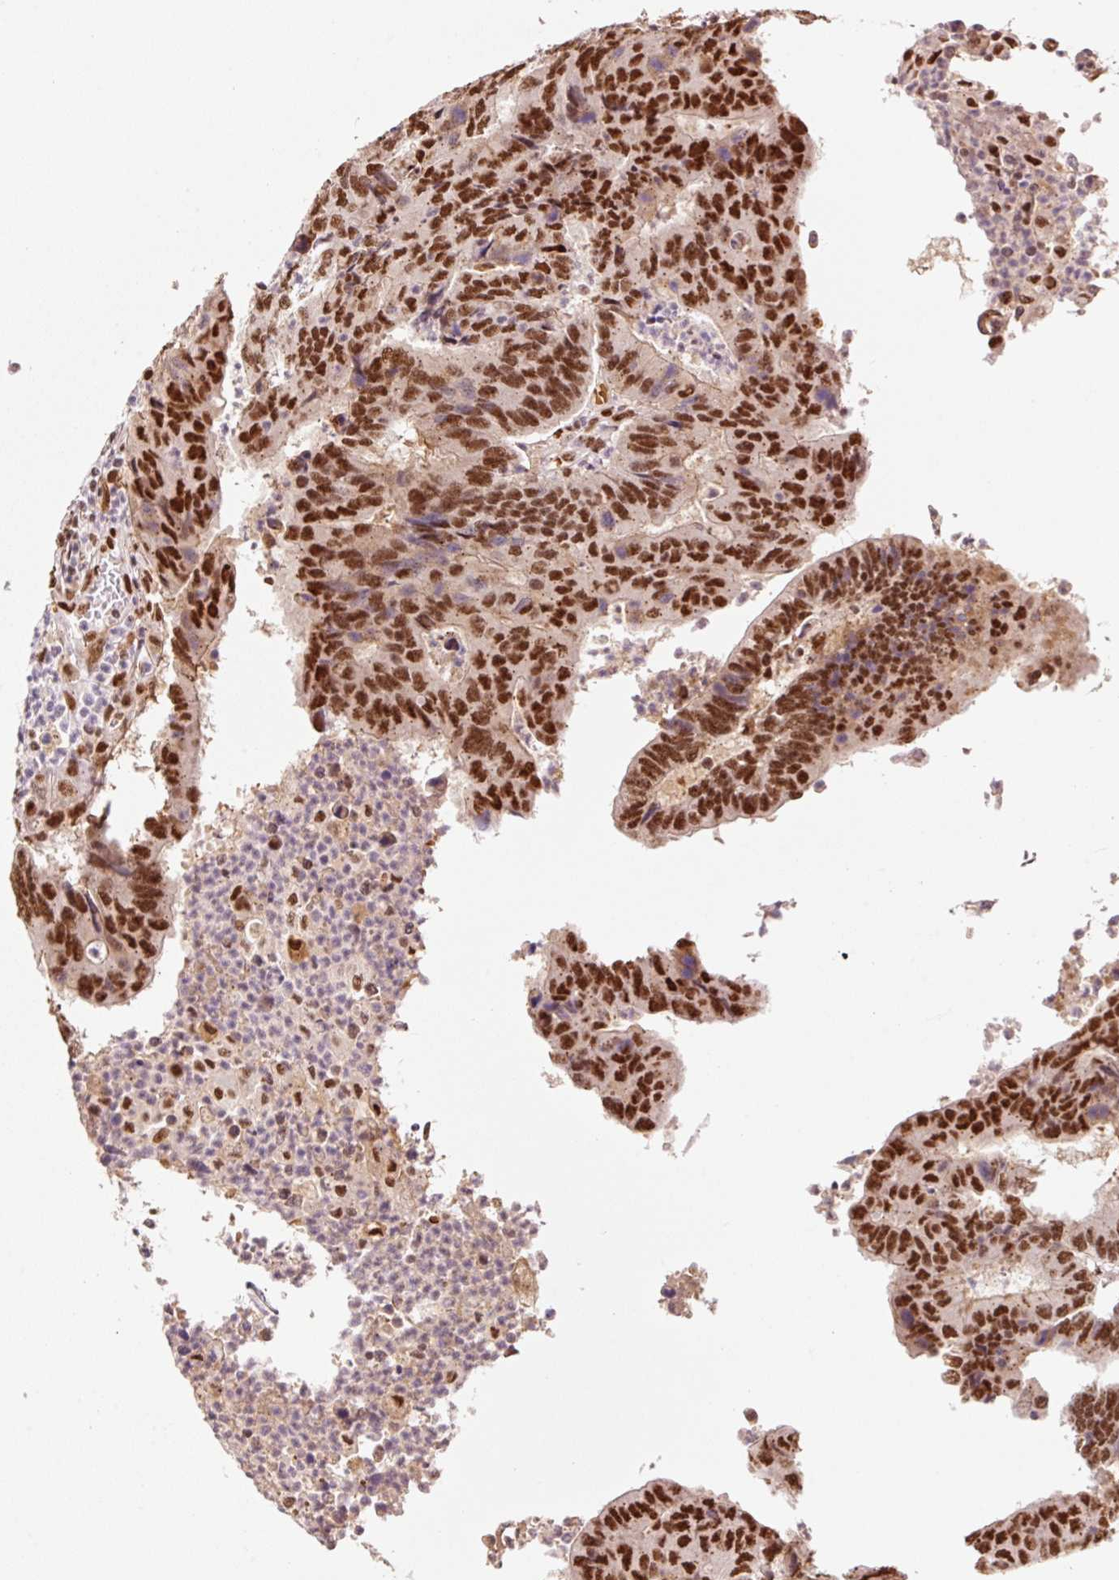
{"staining": {"intensity": "moderate", "quantity": ">75%", "location": "nuclear"}, "tissue": "colorectal cancer", "cell_type": "Tumor cells", "image_type": "cancer", "snomed": [{"axis": "morphology", "description": "Adenocarcinoma, NOS"}, {"axis": "topography", "description": "Colon"}], "caption": "Colorectal adenocarcinoma stained with IHC exhibits moderate nuclear expression in approximately >75% of tumor cells.", "gene": "GPR139", "patient": {"sex": "female", "age": 67}}